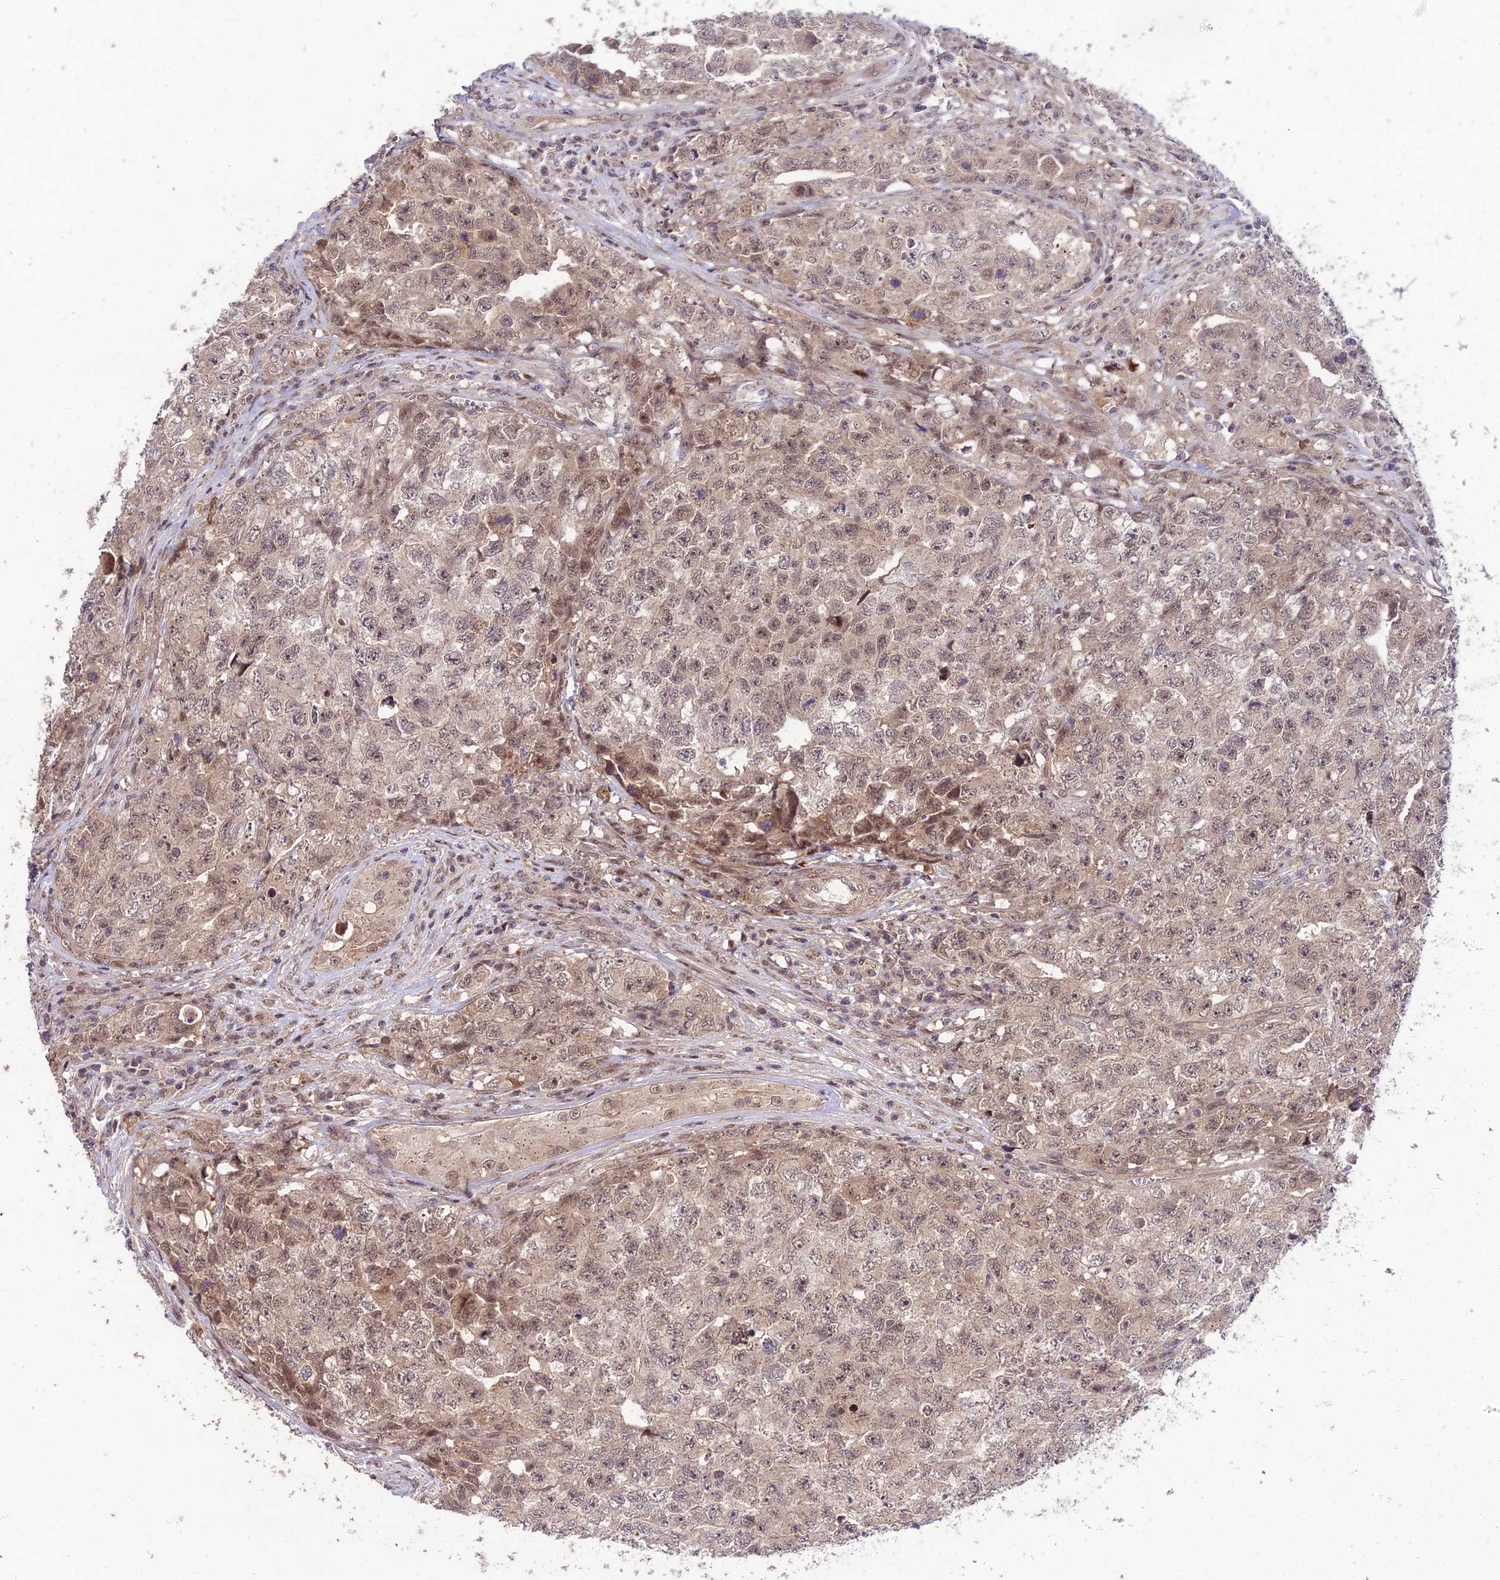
{"staining": {"intensity": "weak", "quantity": ">75%", "location": "cytoplasmic/membranous,nuclear"}, "tissue": "testis cancer", "cell_type": "Tumor cells", "image_type": "cancer", "snomed": [{"axis": "morphology", "description": "Carcinoma, Embryonal, NOS"}, {"axis": "topography", "description": "Testis"}], "caption": "Weak cytoplasmic/membranous and nuclear positivity is appreciated in about >75% of tumor cells in embryonal carcinoma (testis).", "gene": "ZNF85", "patient": {"sex": "male", "age": 31}}